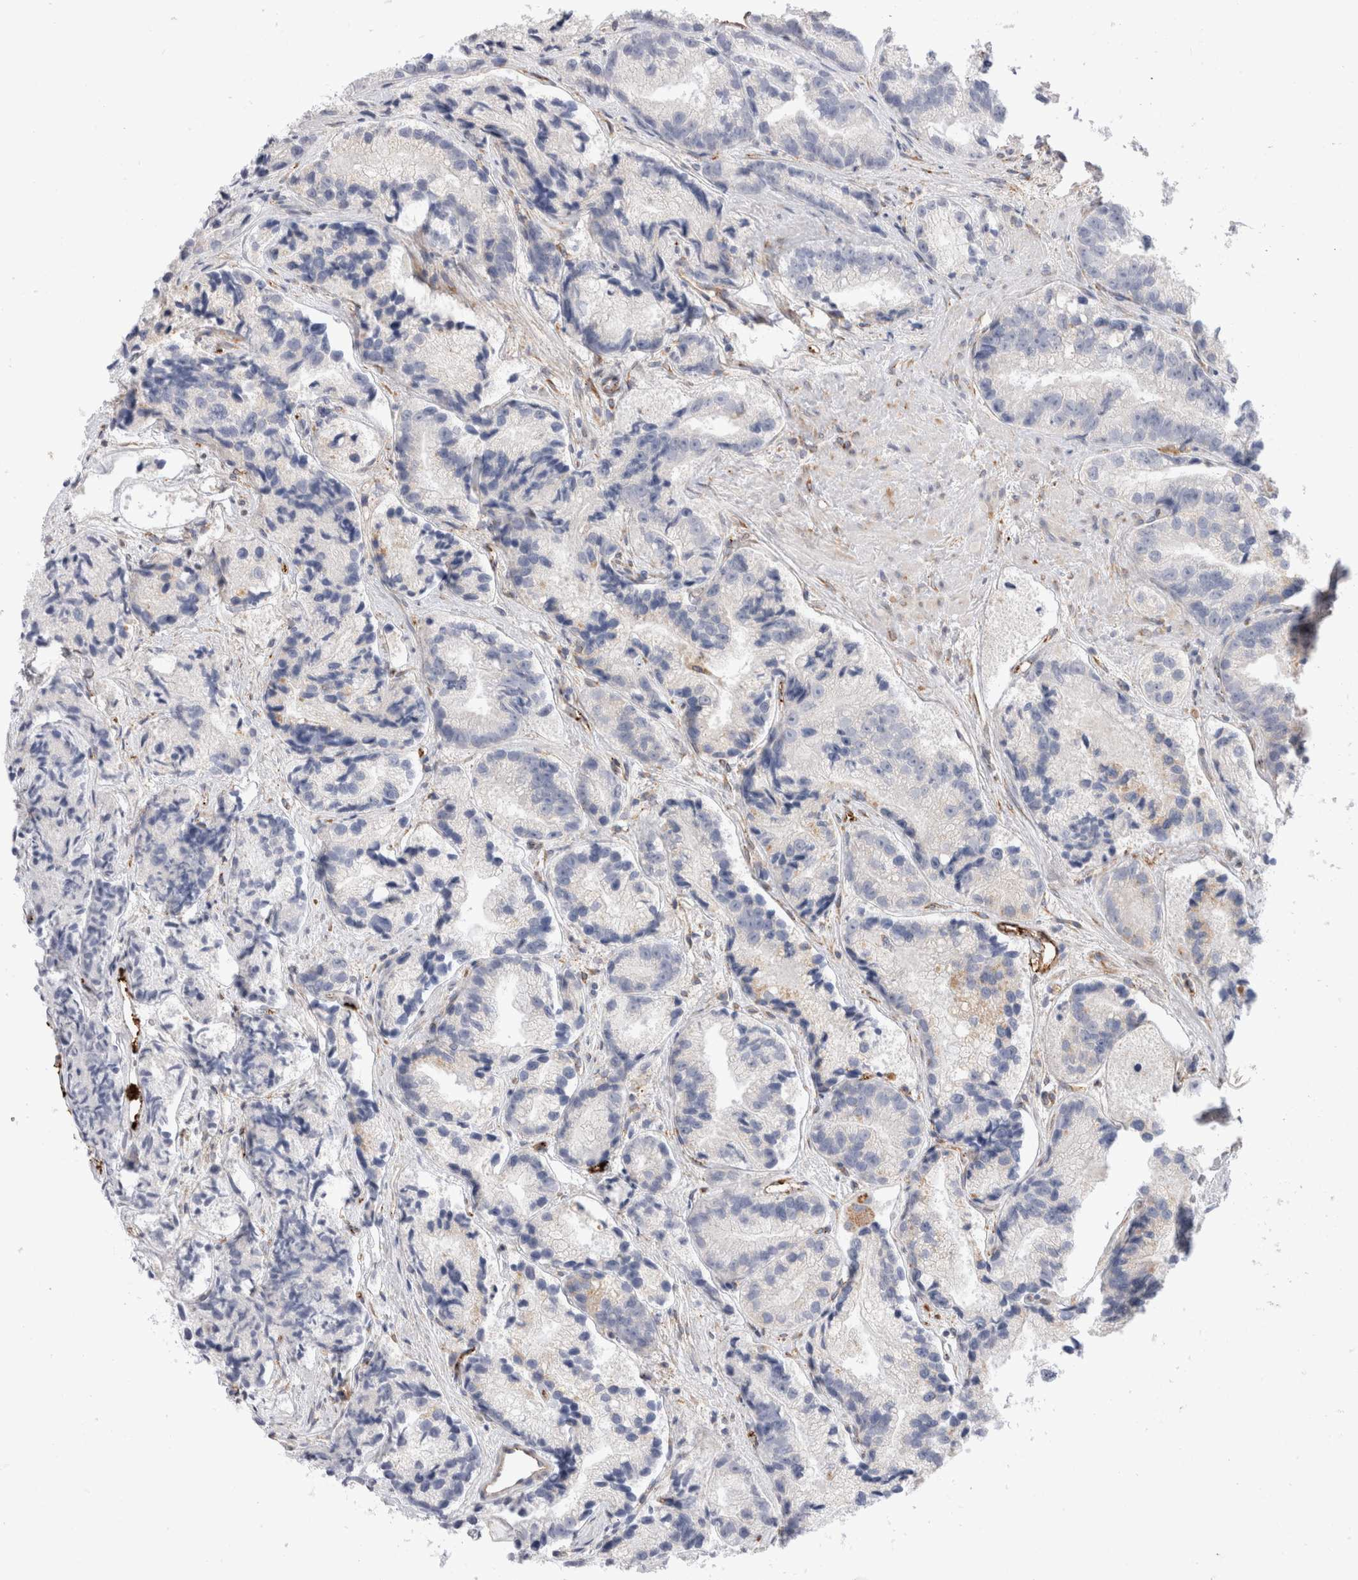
{"staining": {"intensity": "negative", "quantity": "none", "location": "none"}, "tissue": "prostate cancer", "cell_type": "Tumor cells", "image_type": "cancer", "snomed": [{"axis": "morphology", "description": "Adenocarcinoma, Low grade"}, {"axis": "topography", "description": "Prostate"}], "caption": "An immunohistochemistry histopathology image of prostate low-grade adenocarcinoma is shown. There is no staining in tumor cells of prostate low-grade adenocarcinoma.", "gene": "CNPY4", "patient": {"sex": "male", "age": 89}}